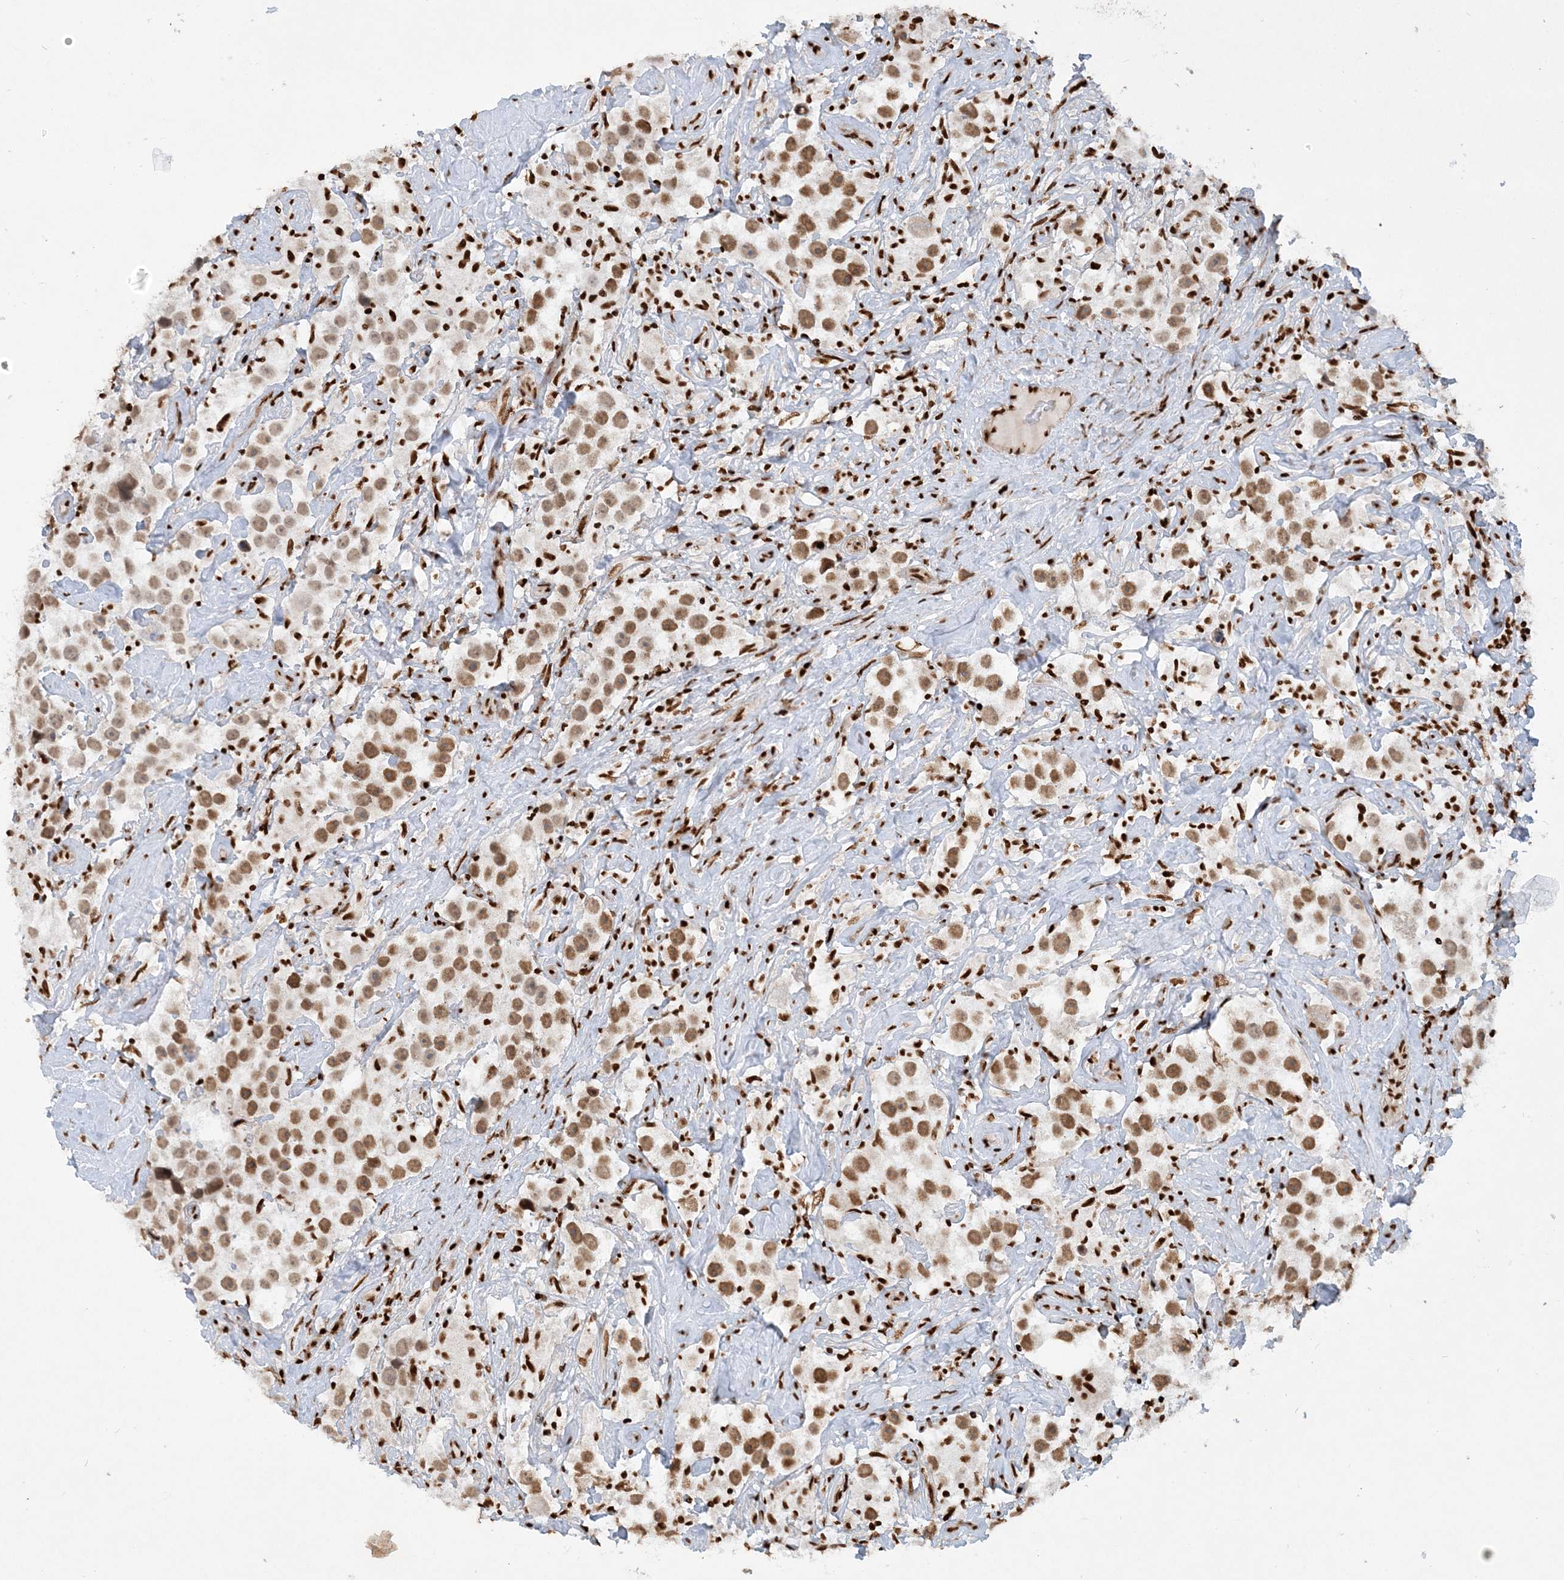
{"staining": {"intensity": "moderate", "quantity": ">75%", "location": "nuclear"}, "tissue": "testis cancer", "cell_type": "Tumor cells", "image_type": "cancer", "snomed": [{"axis": "morphology", "description": "Seminoma, NOS"}, {"axis": "topography", "description": "Testis"}], "caption": "DAB (3,3'-diaminobenzidine) immunohistochemical staining of human testis cancer exhibits moderate nuclear protein staining in about >75% of tumor cells. (DAB IHC, brown staining for protein, blue staining for nuclei).", "gene": "DELE1", "patient": {"sex": "male", "age": 49}}